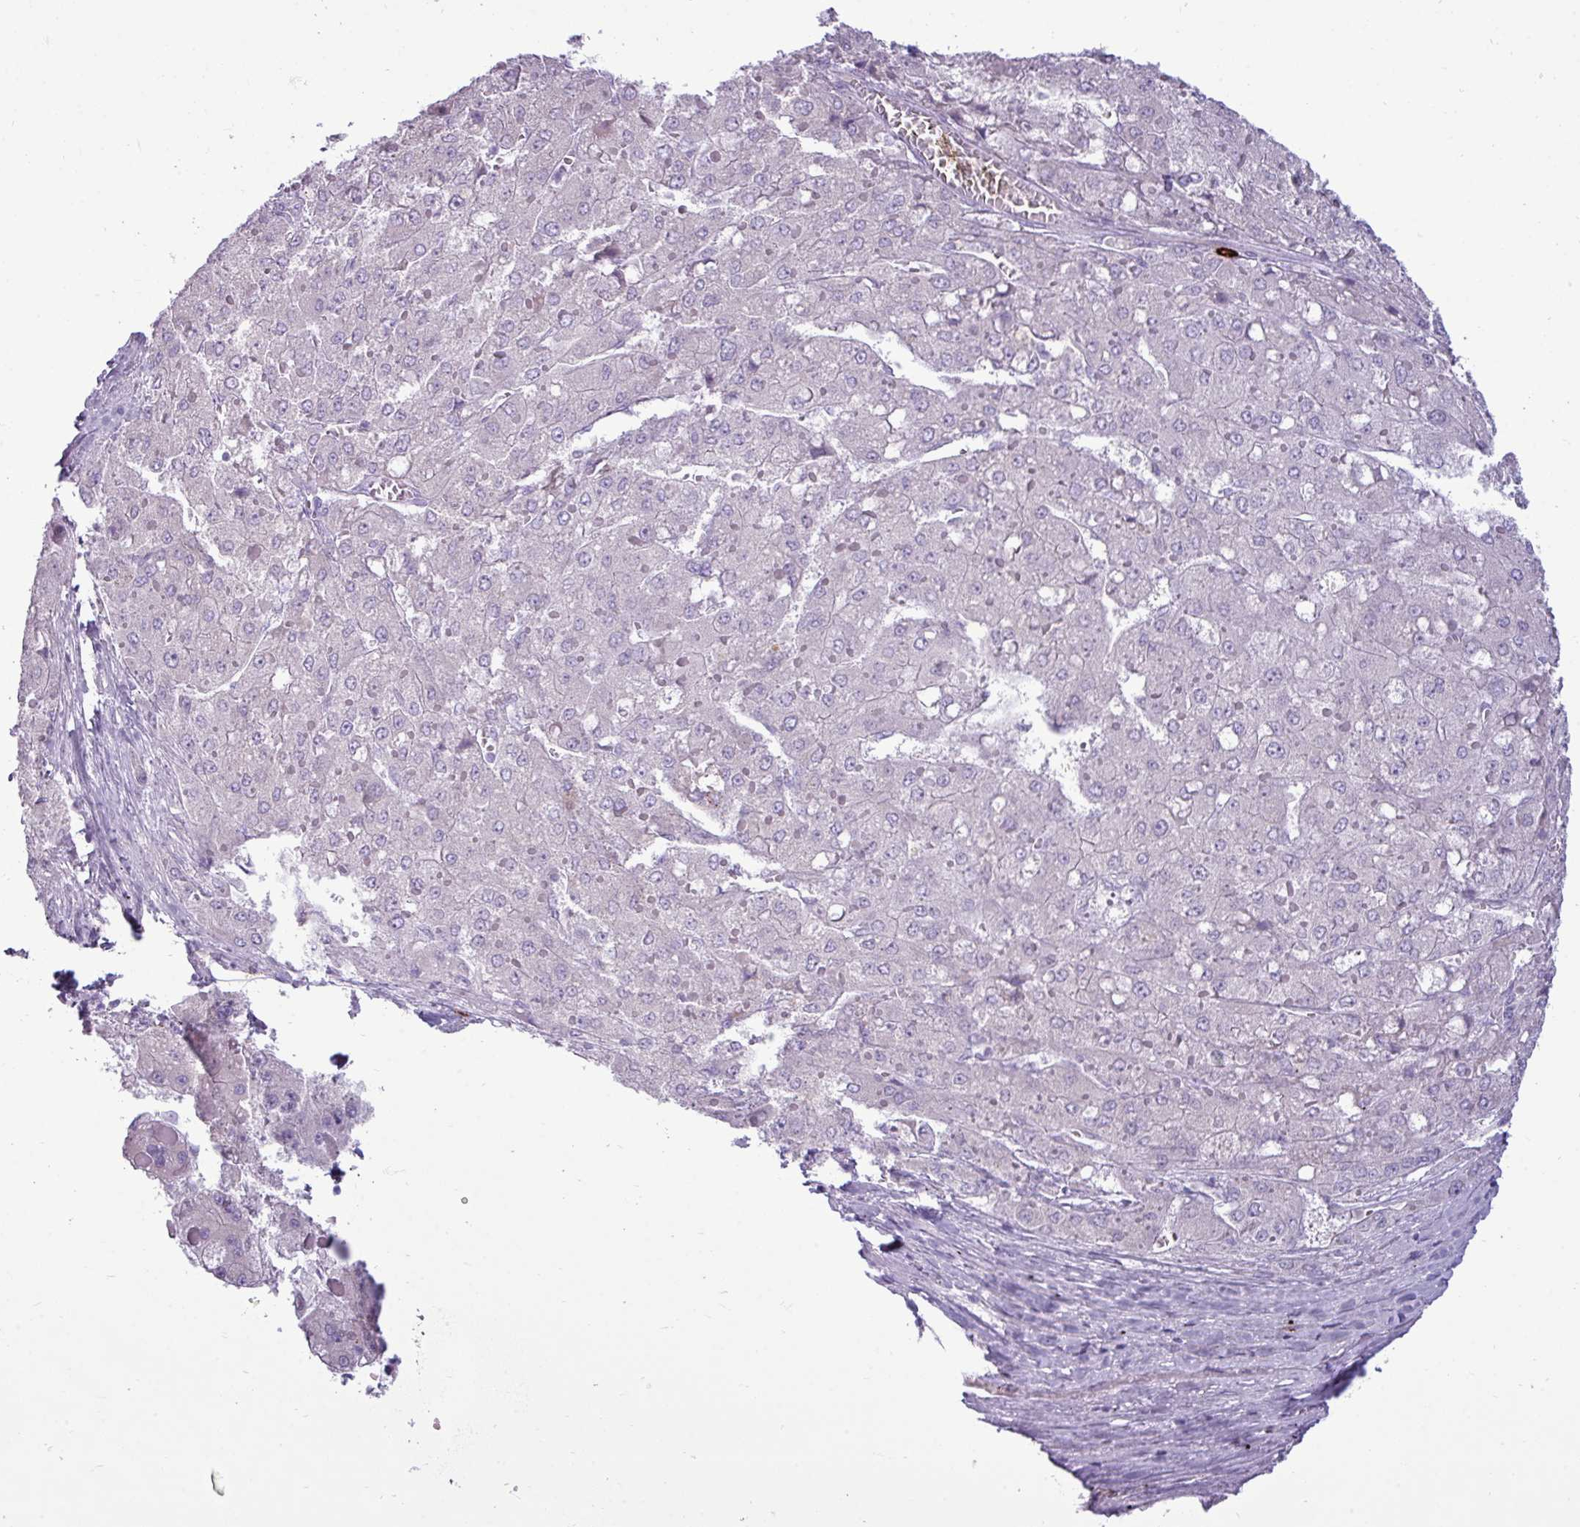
{"staining": {"intensity": "negative", "quantity": "none", "location": "none"}, "tissue": "liver cancer", "cell_type": "Tumor cells", "image_type": "cancer", "snomed": [{"axis": "morphology", "description": "Carcinoma, Hepatocellular, NOS"}, {"axis": "topography", "description": "Liver"}], "caption": "Tumor cells show no significant protein expression in liver hepatocellular carcinoma.", "gene": "TRIM39", "patient": {"sex": "female", "age": 73}}